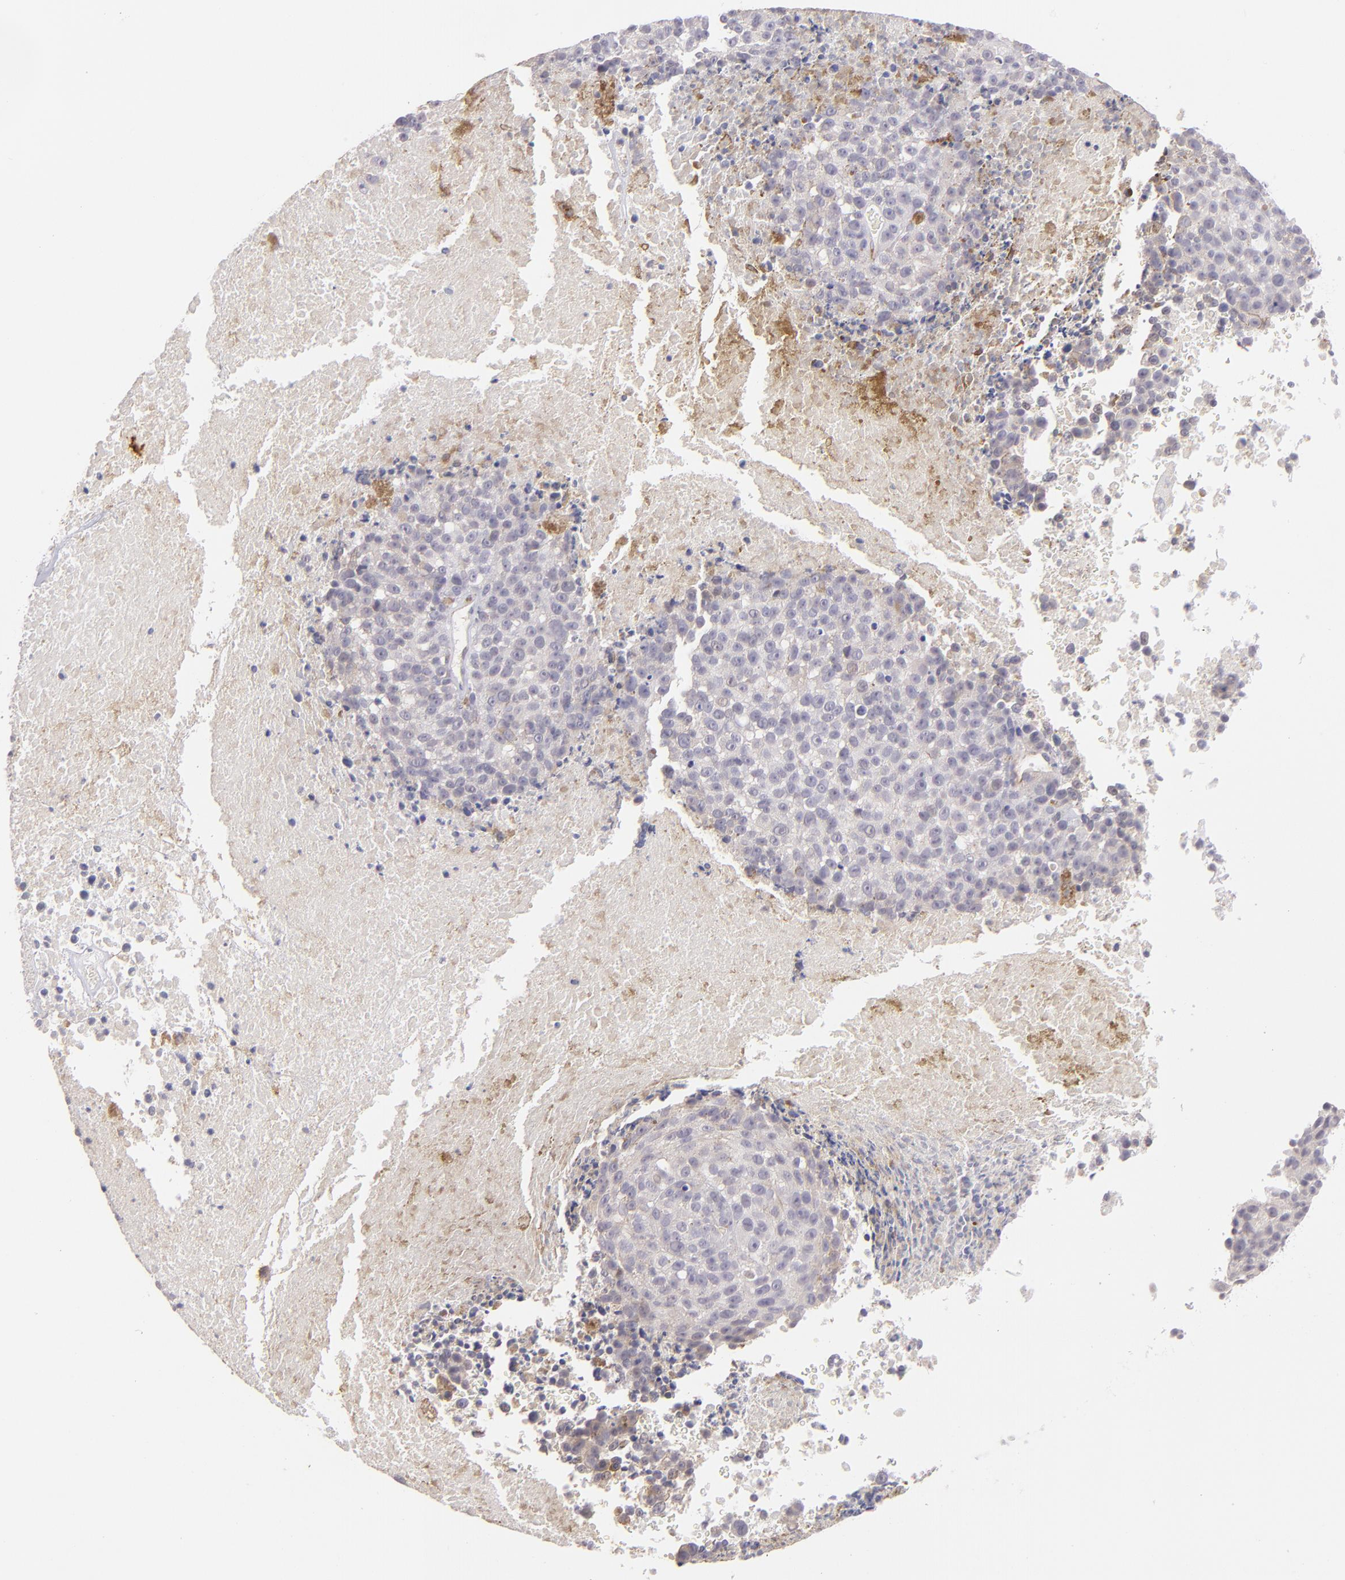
{"staining": {"intensity": "negative", "quantity": "none", "location": "none"}, "tissue": "melanoma", "cell_type": "Tumor cells", "image_type": "cancer", "snomed": [{"axis": "morphology", "description": "Malignant melanoma, Metastatic site"}, {"axis": "topography", "description": "Cerebral cortex"}], "caption": "Immunohistochemistry histopathology image of neoplastic tissue: human melanoma stained with DAB shows no significant protein staining in tumor cells.", "gene": "THBD", "patient": {"sex": "female", "age": 52}}